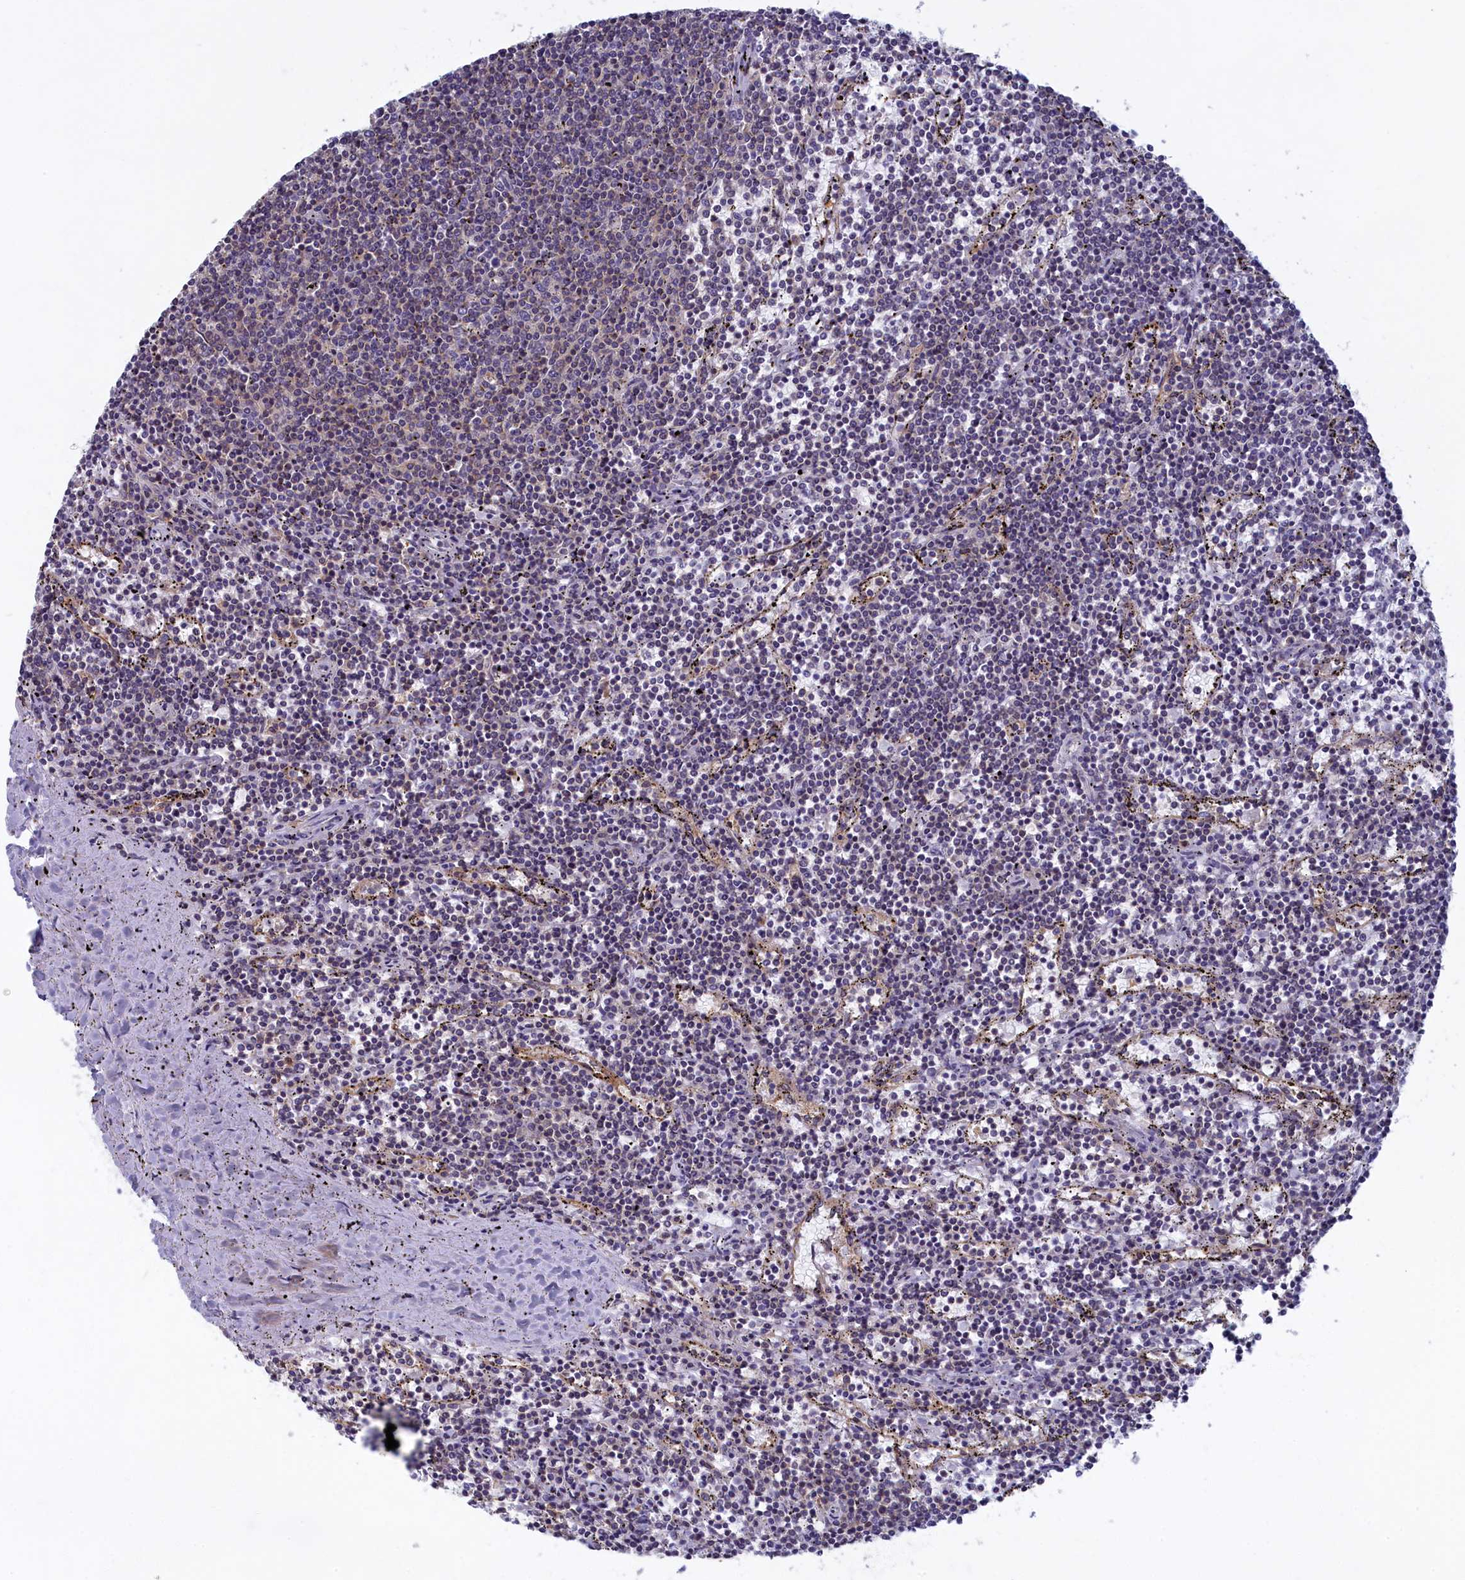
{"staining": {"intensity": "negative", "quantity": "none", "location": "none"}, "tissue": "lymphoma", "cell_type": "Tumor cells", "image_type": "cancer", "snomed": [{"axis": "morphology", "description": "Malignant lymphoma, non-Hodgkin's type, Low grade"}, {"axis": "topography", "description": "Spleen"}], "caption": "The image shows no staining of tumor cells in malignant lymphoma, non-Hodgkin's type (low-grade).", "gene": "NOL10", "patient": {"sex": "female", "age": 50}}